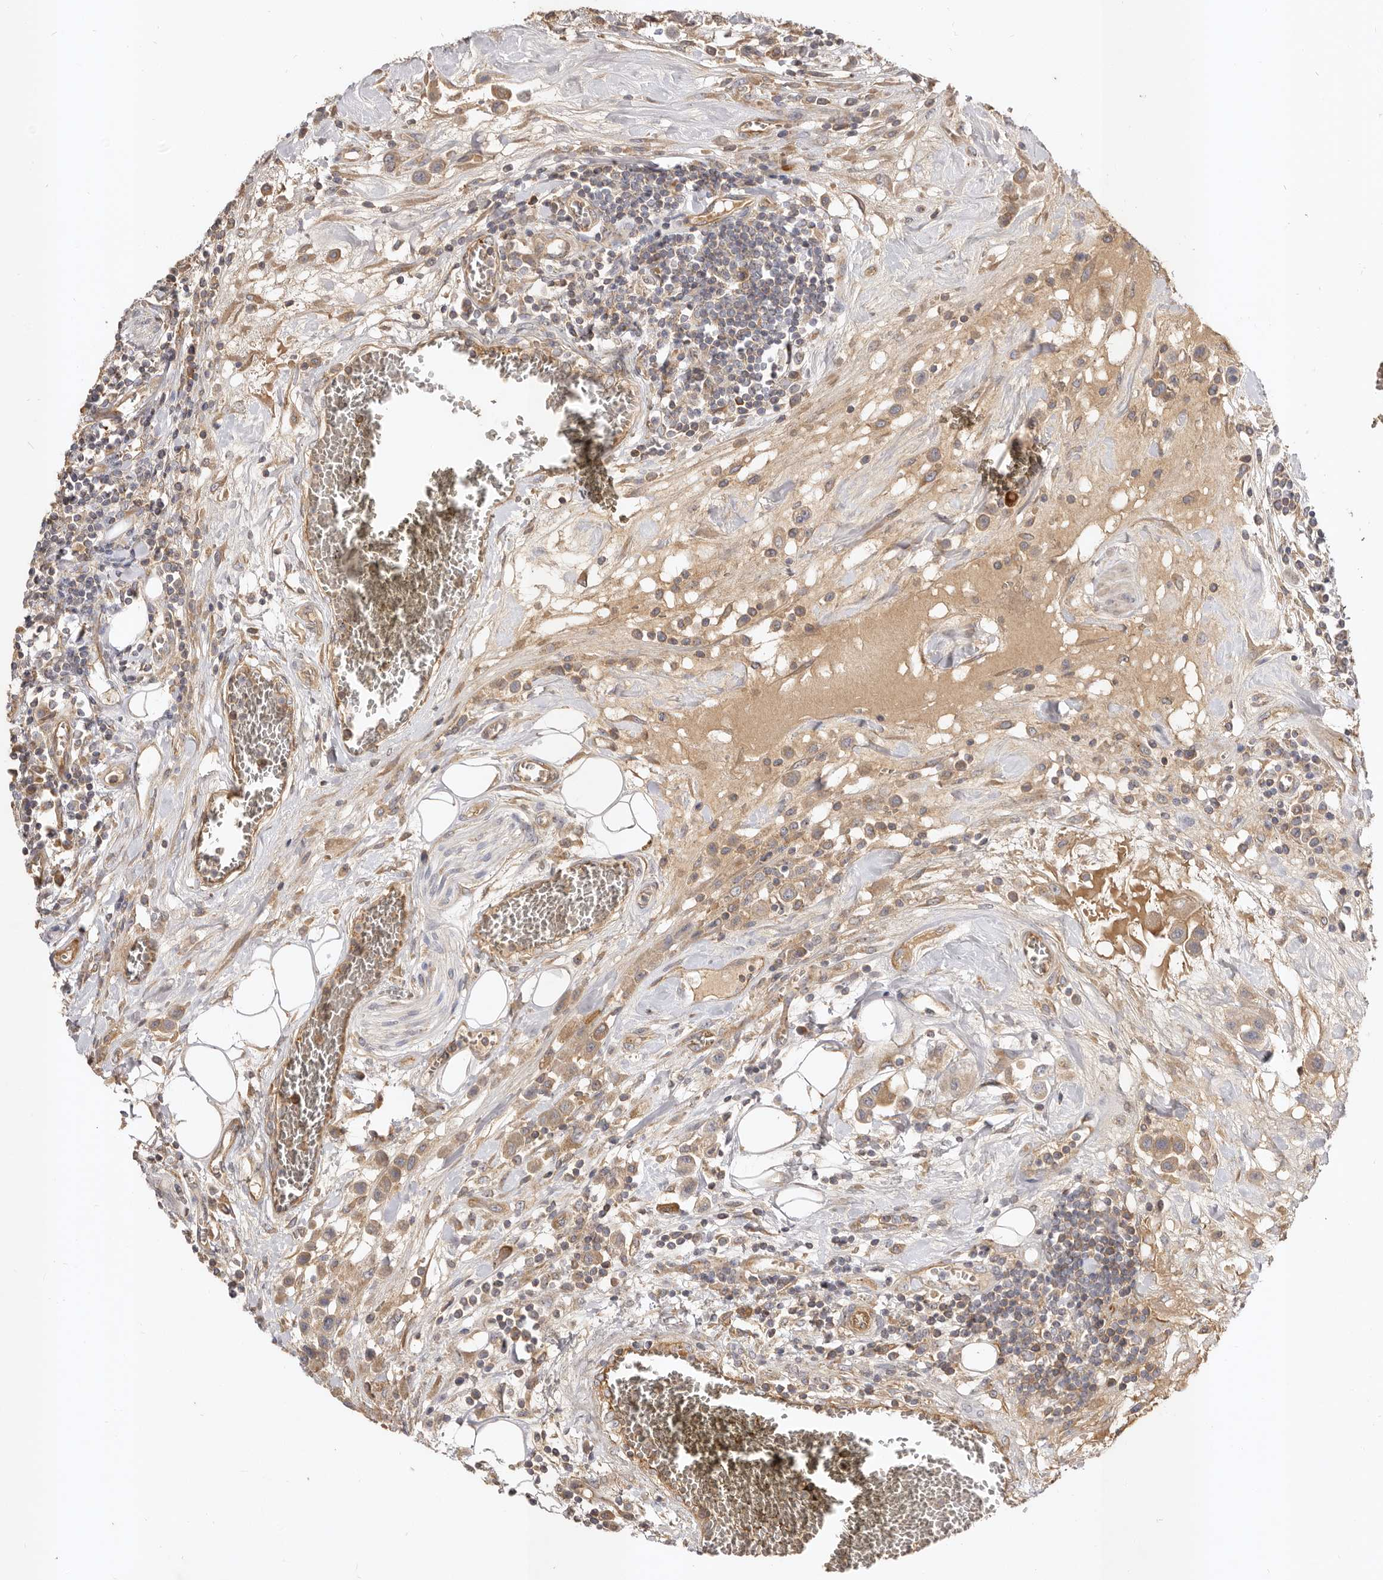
{"staining": {"intensity": "moderate", "quantity": ">75%", "location": "cytoplasmic/membranous"}, "tissue": "urothelial cancer", "cell_type": "Tumor cells", "image_type": "cancer", "snomed": [{"axis": "morphology", "description": "Urothelial carcinoma, High grade"}, {"axis": "topography", "description": "Urinary bladder"}], "caption": "This is an image of immunohistochemistry (IHC) staining of urothelial carcinoma (high-grade), which shows moderate positivity in the cytoplasmic/membranous of tumor cells.", "gene": "ADAMTS9", "patient": {"sex": "male", "age": 50}}